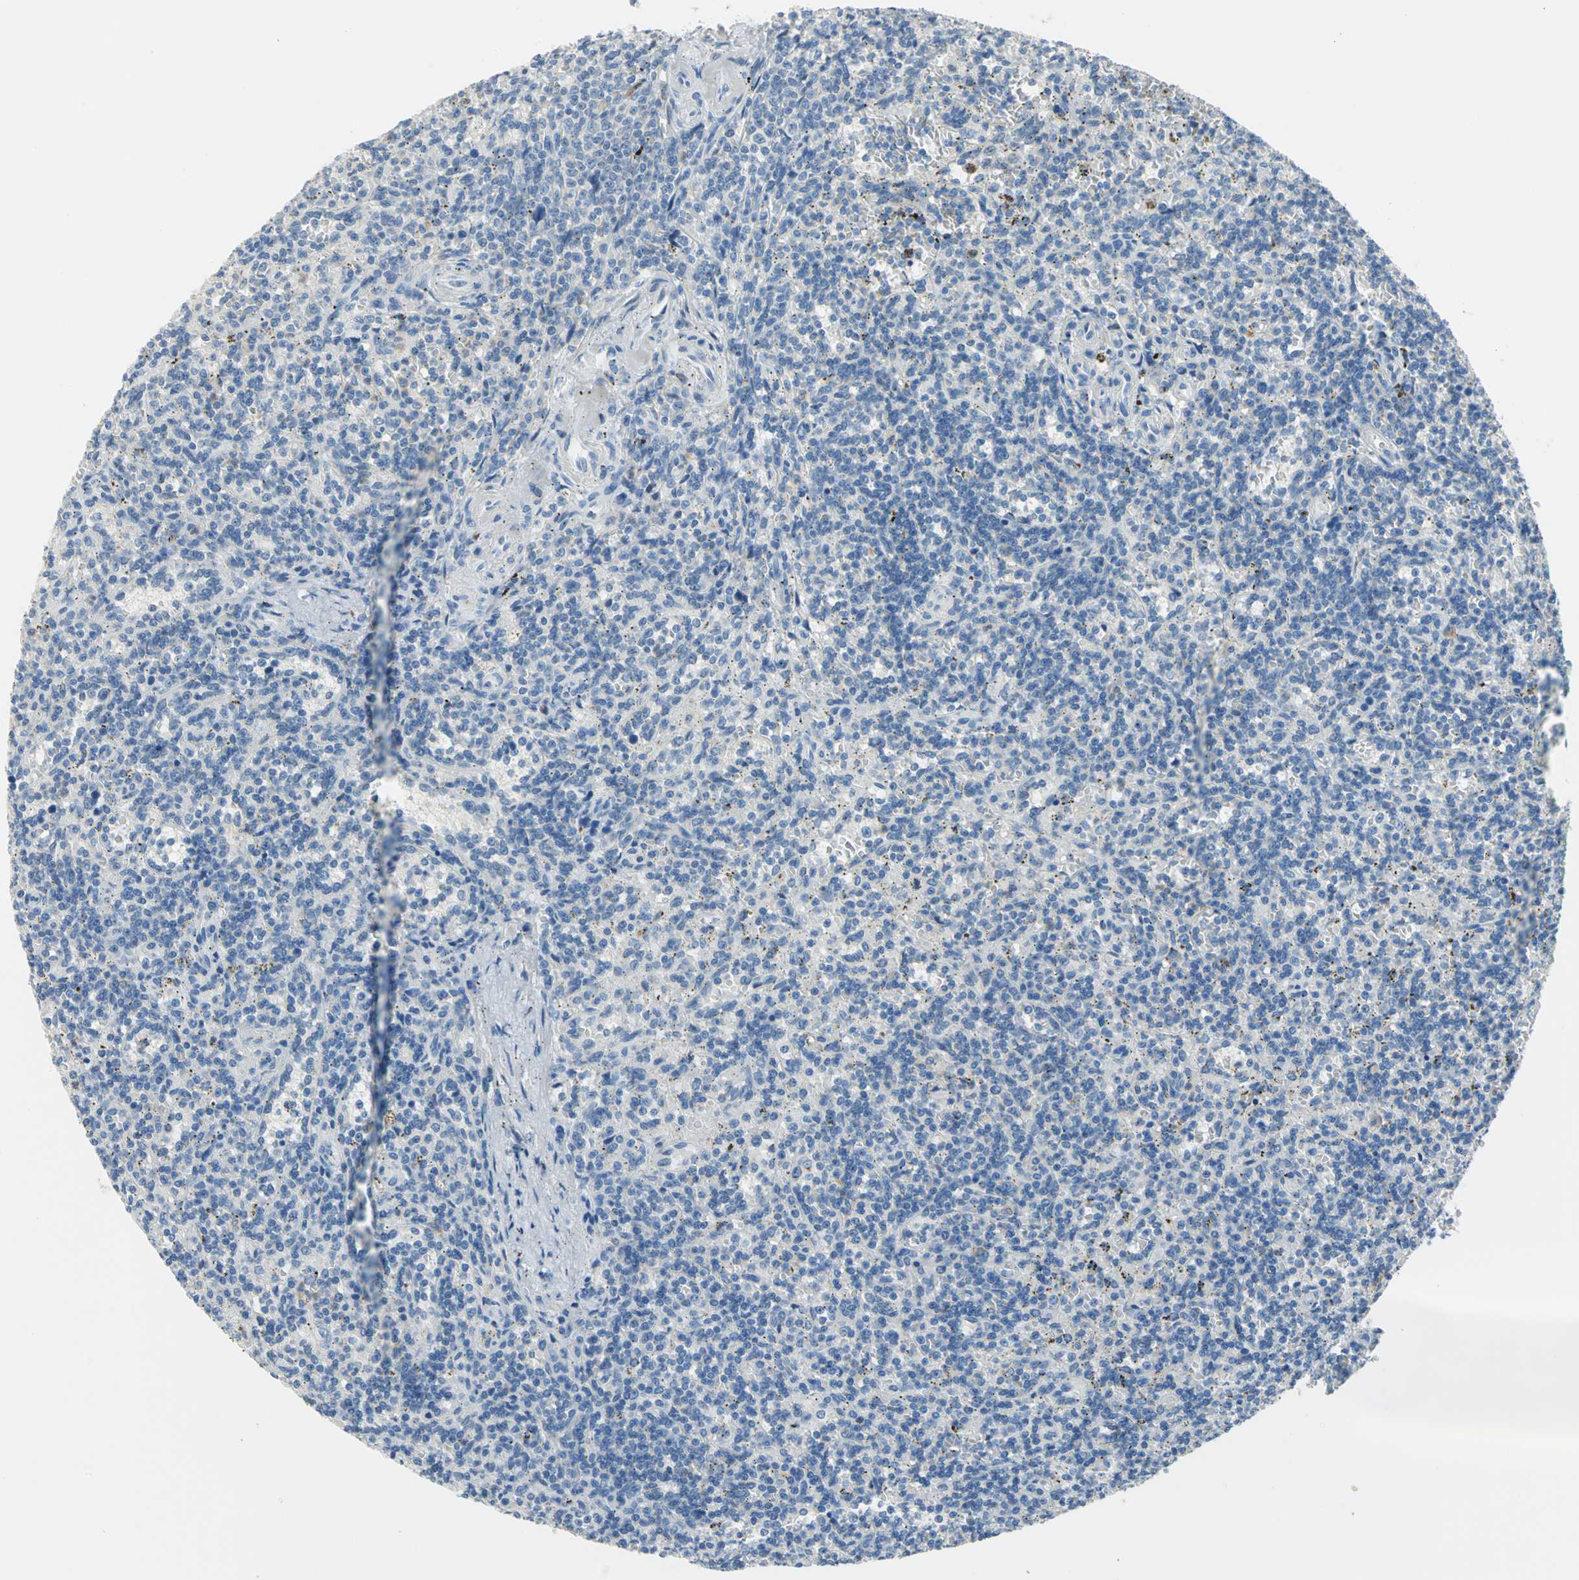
{"staining": {"intensity": "negative", "quantity": "none", "location": "none"}, "tissue": "lymphoma", "cell_type": "Tumor cells", "image_type": "cancer", "snomed": [{"axis": "morphology", "description": "Malignant lymphoma, non-Hodgkin's type, Low grade"}, {"axis": "topography", "description": "Spleen"}], "caption": "Lymphoma stained for a protein using IHC shows no expression tumor cells.", "gene": "ZIC1", "patient": {"sex": "male", "age": 73}}